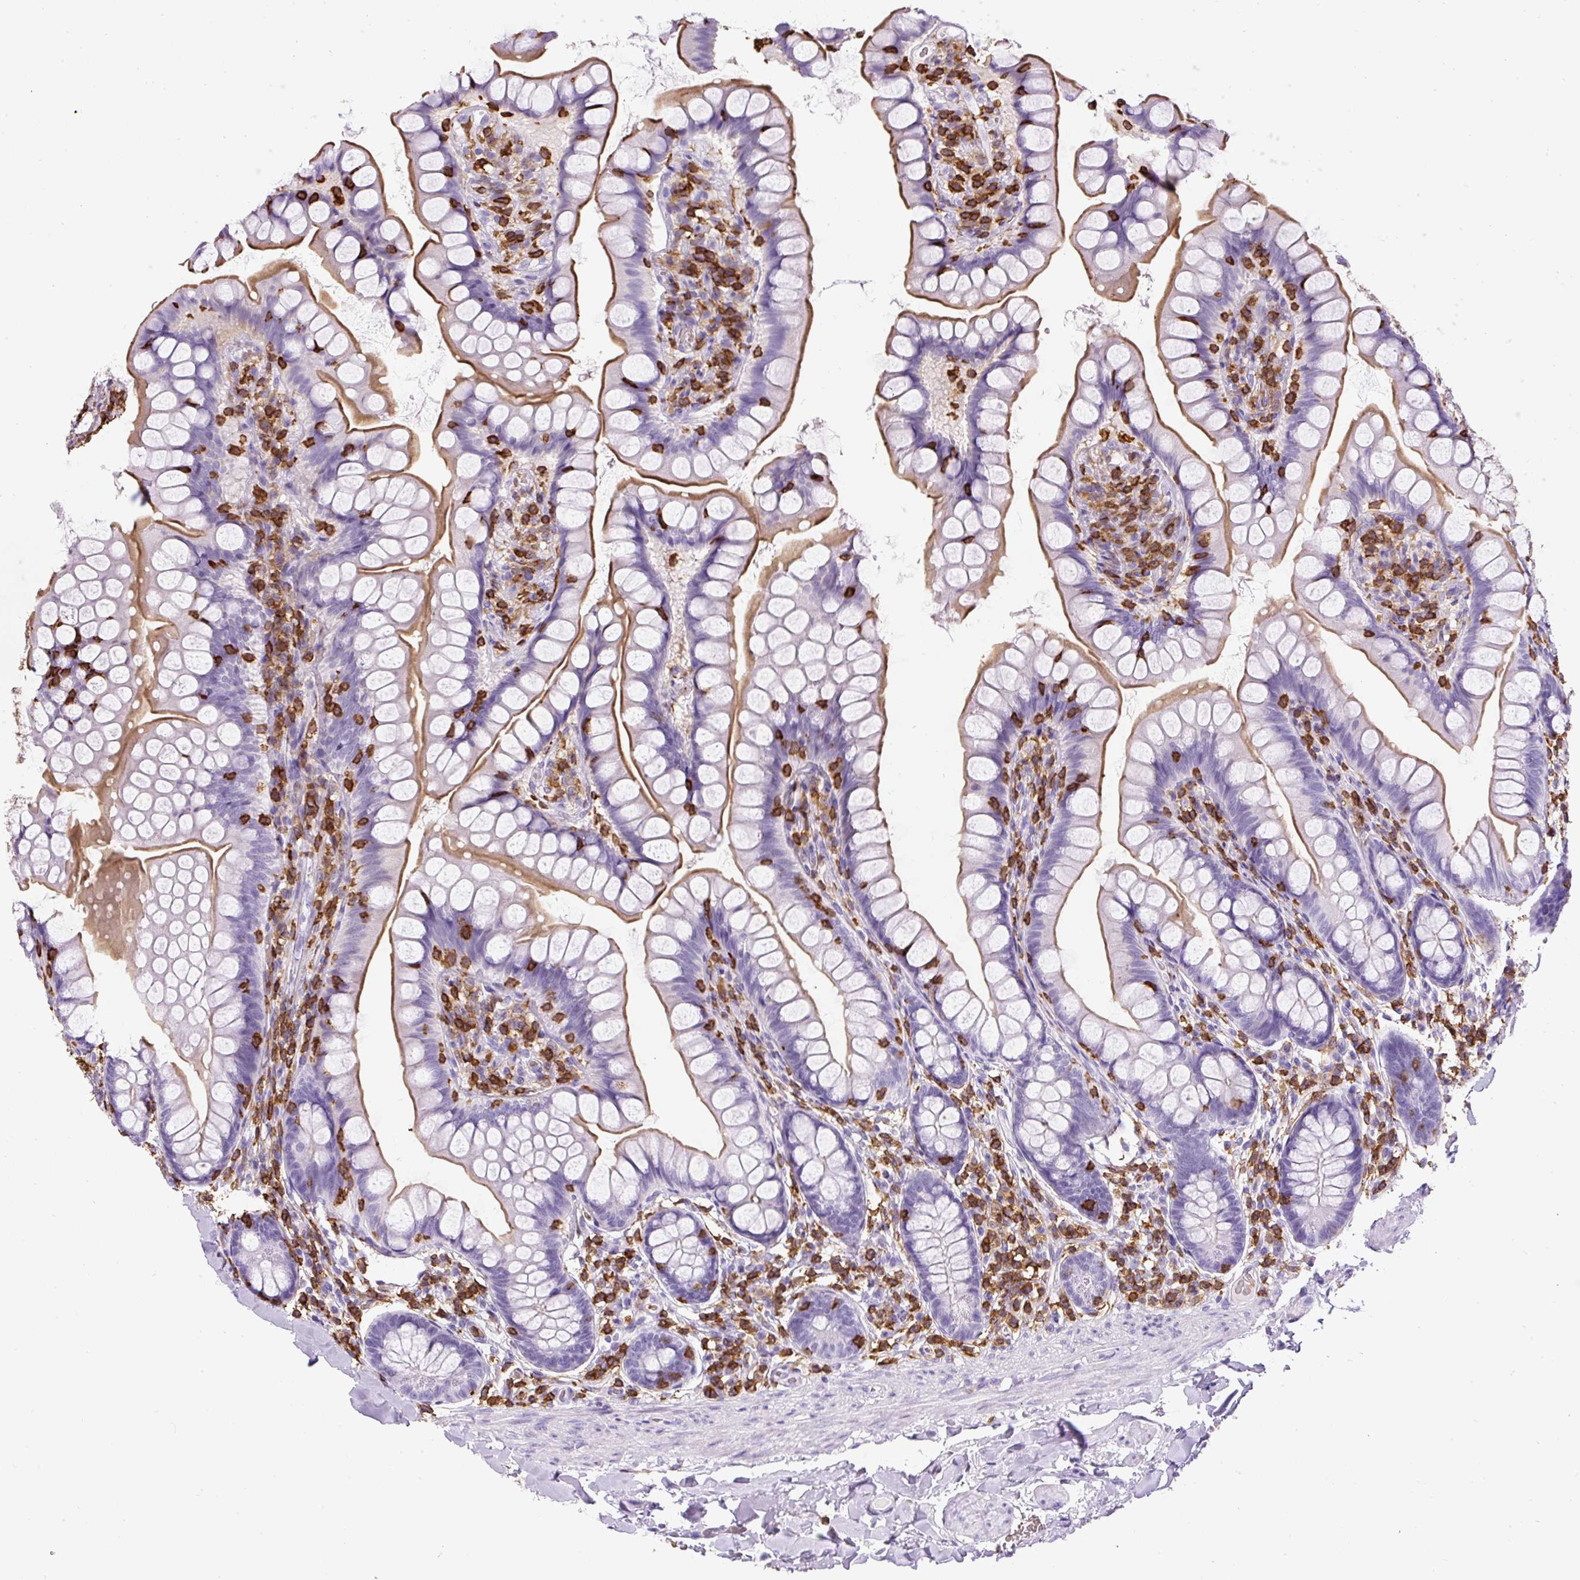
{"staining": {"intensity": "moderate", "quantity": "25%-75%", "location": "cytoplasmic/membranous"}, "tissue": "small intestine", "cell_type": "Glandular cells", "image_type": "normal", "snomed": [{"axis": "morphology", "description": "Normal tissue, NOS"}, {"axis": "topography", "description": "Small intestine"}], "caption": "Small intestine stained with immunohistochemistry (IHC) displays moderate cytoplasmic/membranous positivity in about 25%-75% of glandular cells.", "gene": "FAM228B", "patient": {"sex": "male", "age": 70}}